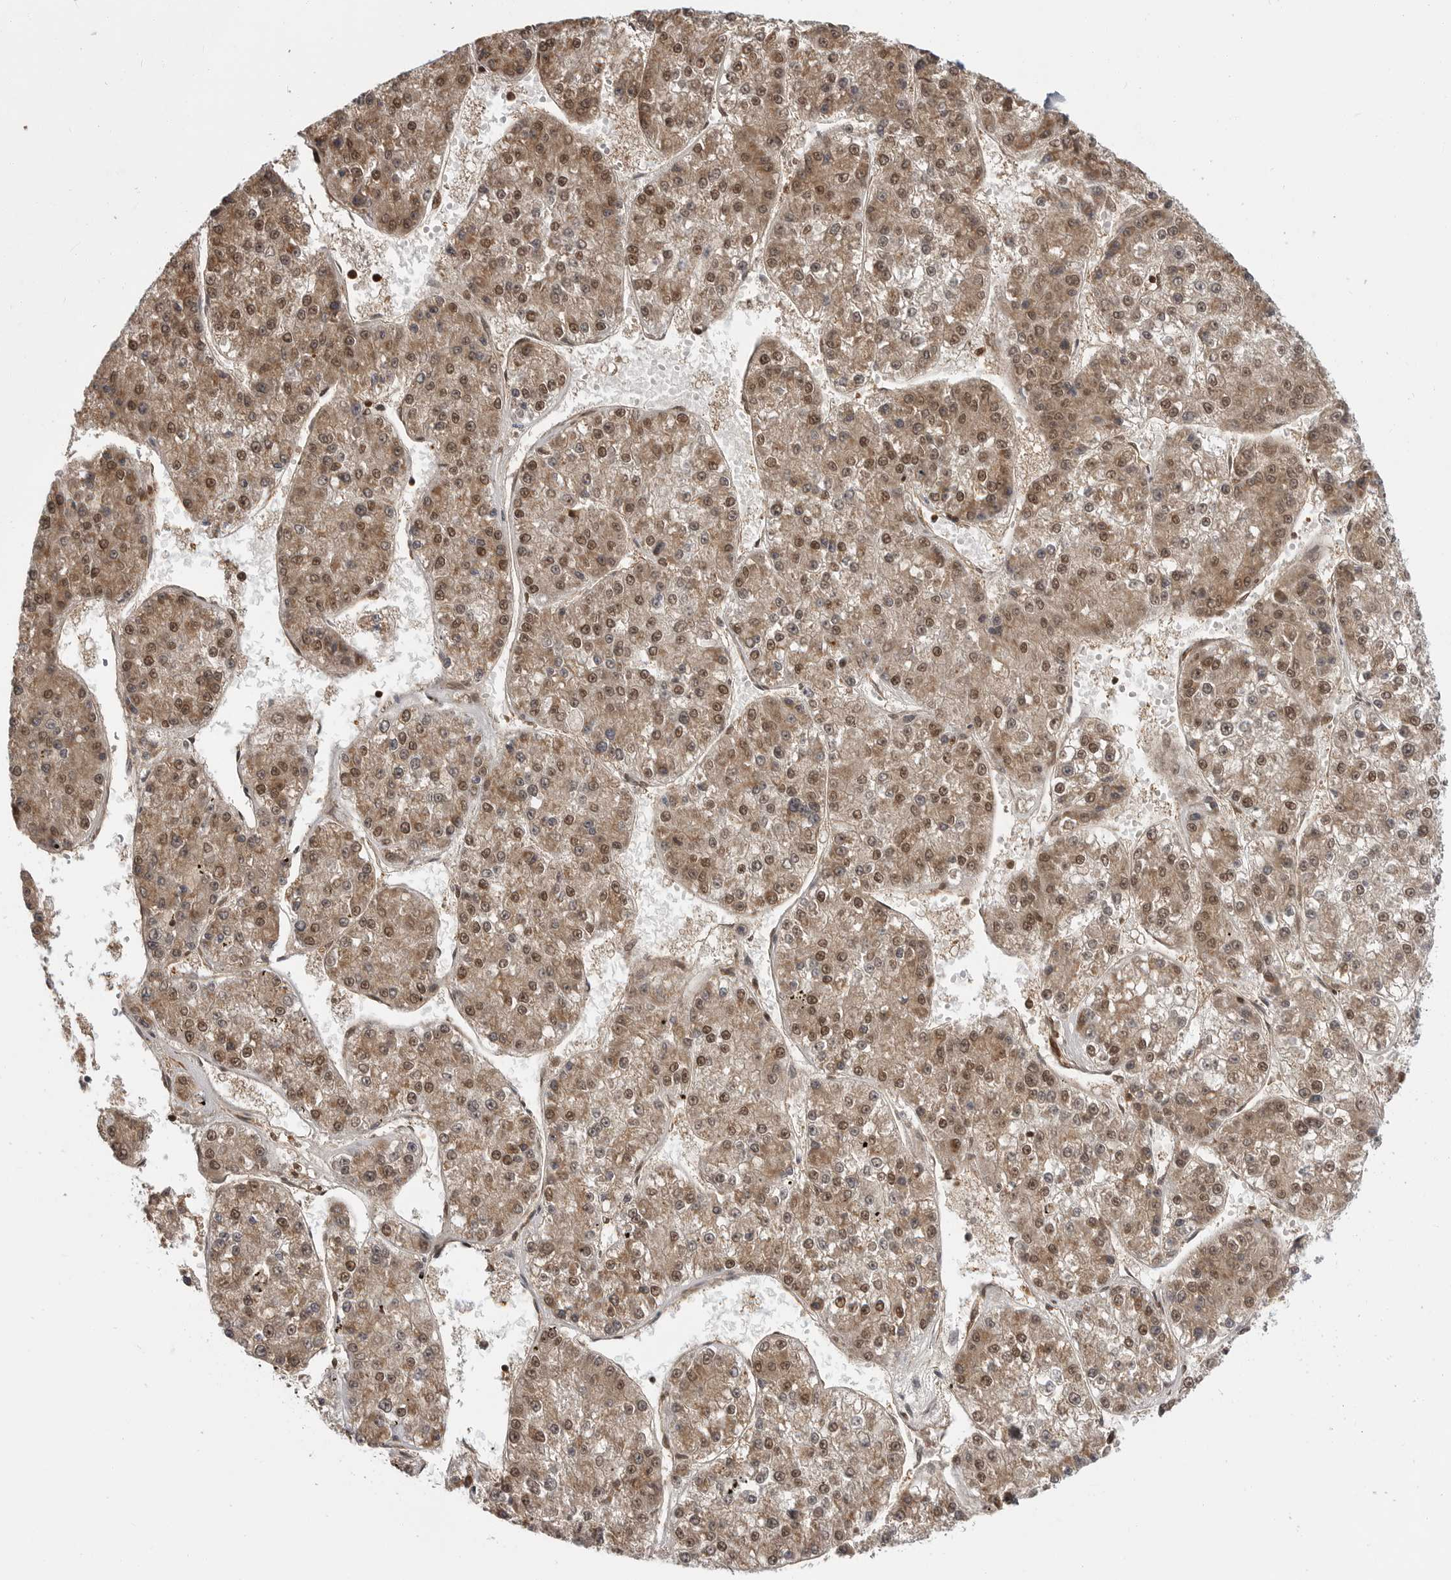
{"staining": {"intensity": "moderate", "quantity": ">75%", "location": "cytoplasmic/membranous,nuclear"}, "tissue": "liver cancer", "cell_type": "Tumor cells", "image_type": "cancer", "snomed": [{"axis": "morphology", "description": "Carcinoma, Hepatocellular, NOS"}, {"axis": "topography", "description": "Liver"}], "caption": "Liver cancer stained for a protein displays moderate cytoplasmic/membranous and nuclear positivity in tumor cells.", "gene": "SZRD1", "patient": {"sex": "female", "age": 73}}